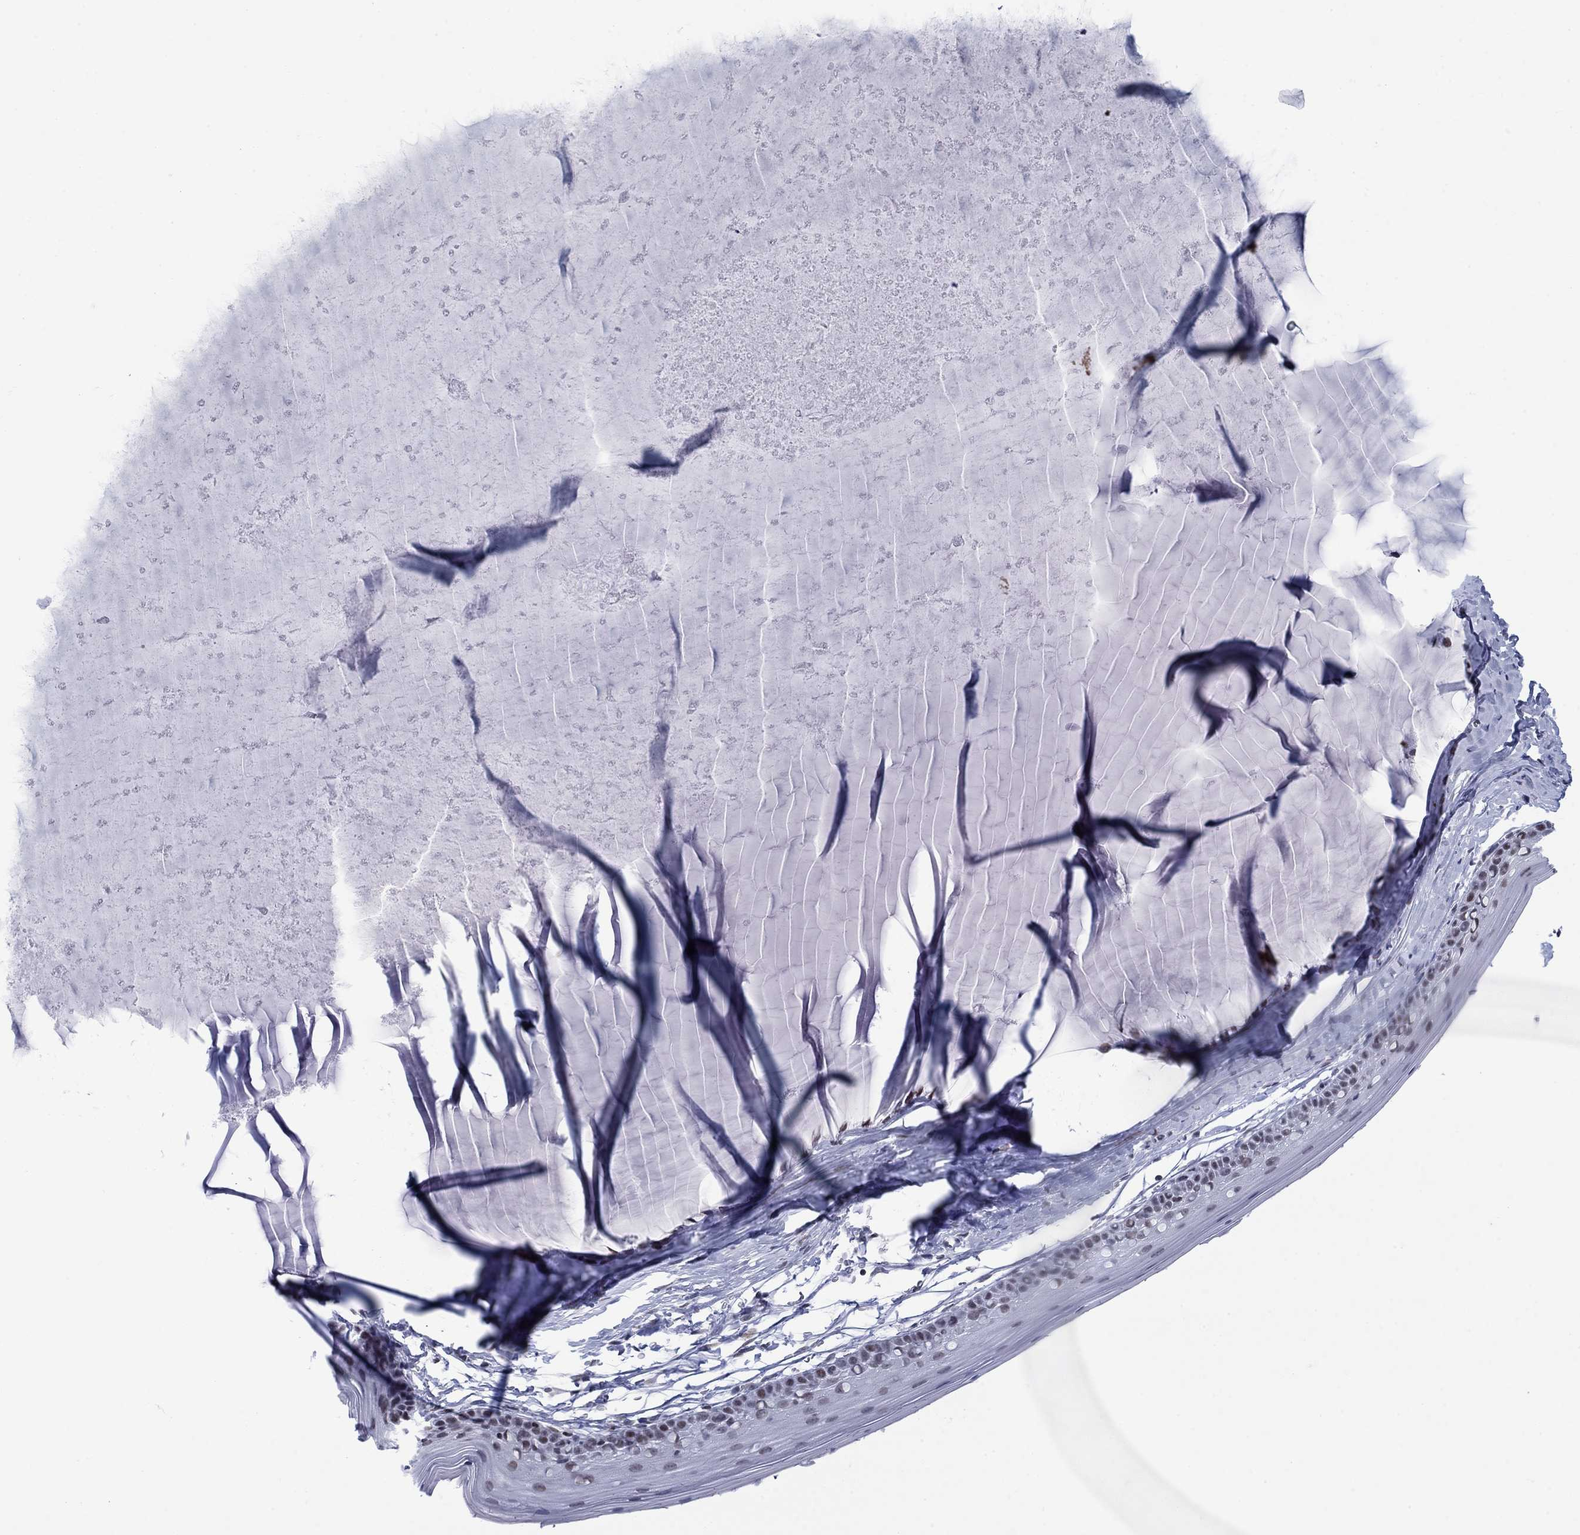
{"staining": {"intensity": "negative", "quantity": "none", "location": "none"}, "tissue": "cervix", "cell_type": "Glandular cells", "image_type": "normal", "snomed": [{"axis": "morphology", "description": "Normal tissue, NOS"}, {"axis": "topography", "description": "Cervix"}], "caption": "Immunohistochemistry histopathology image of normal cervix: cervix stained with DAB exhibits no significant protein staining in glandular cells.", "gene": "NPAS3", "patient": {"sex": "female", "age": 40}}